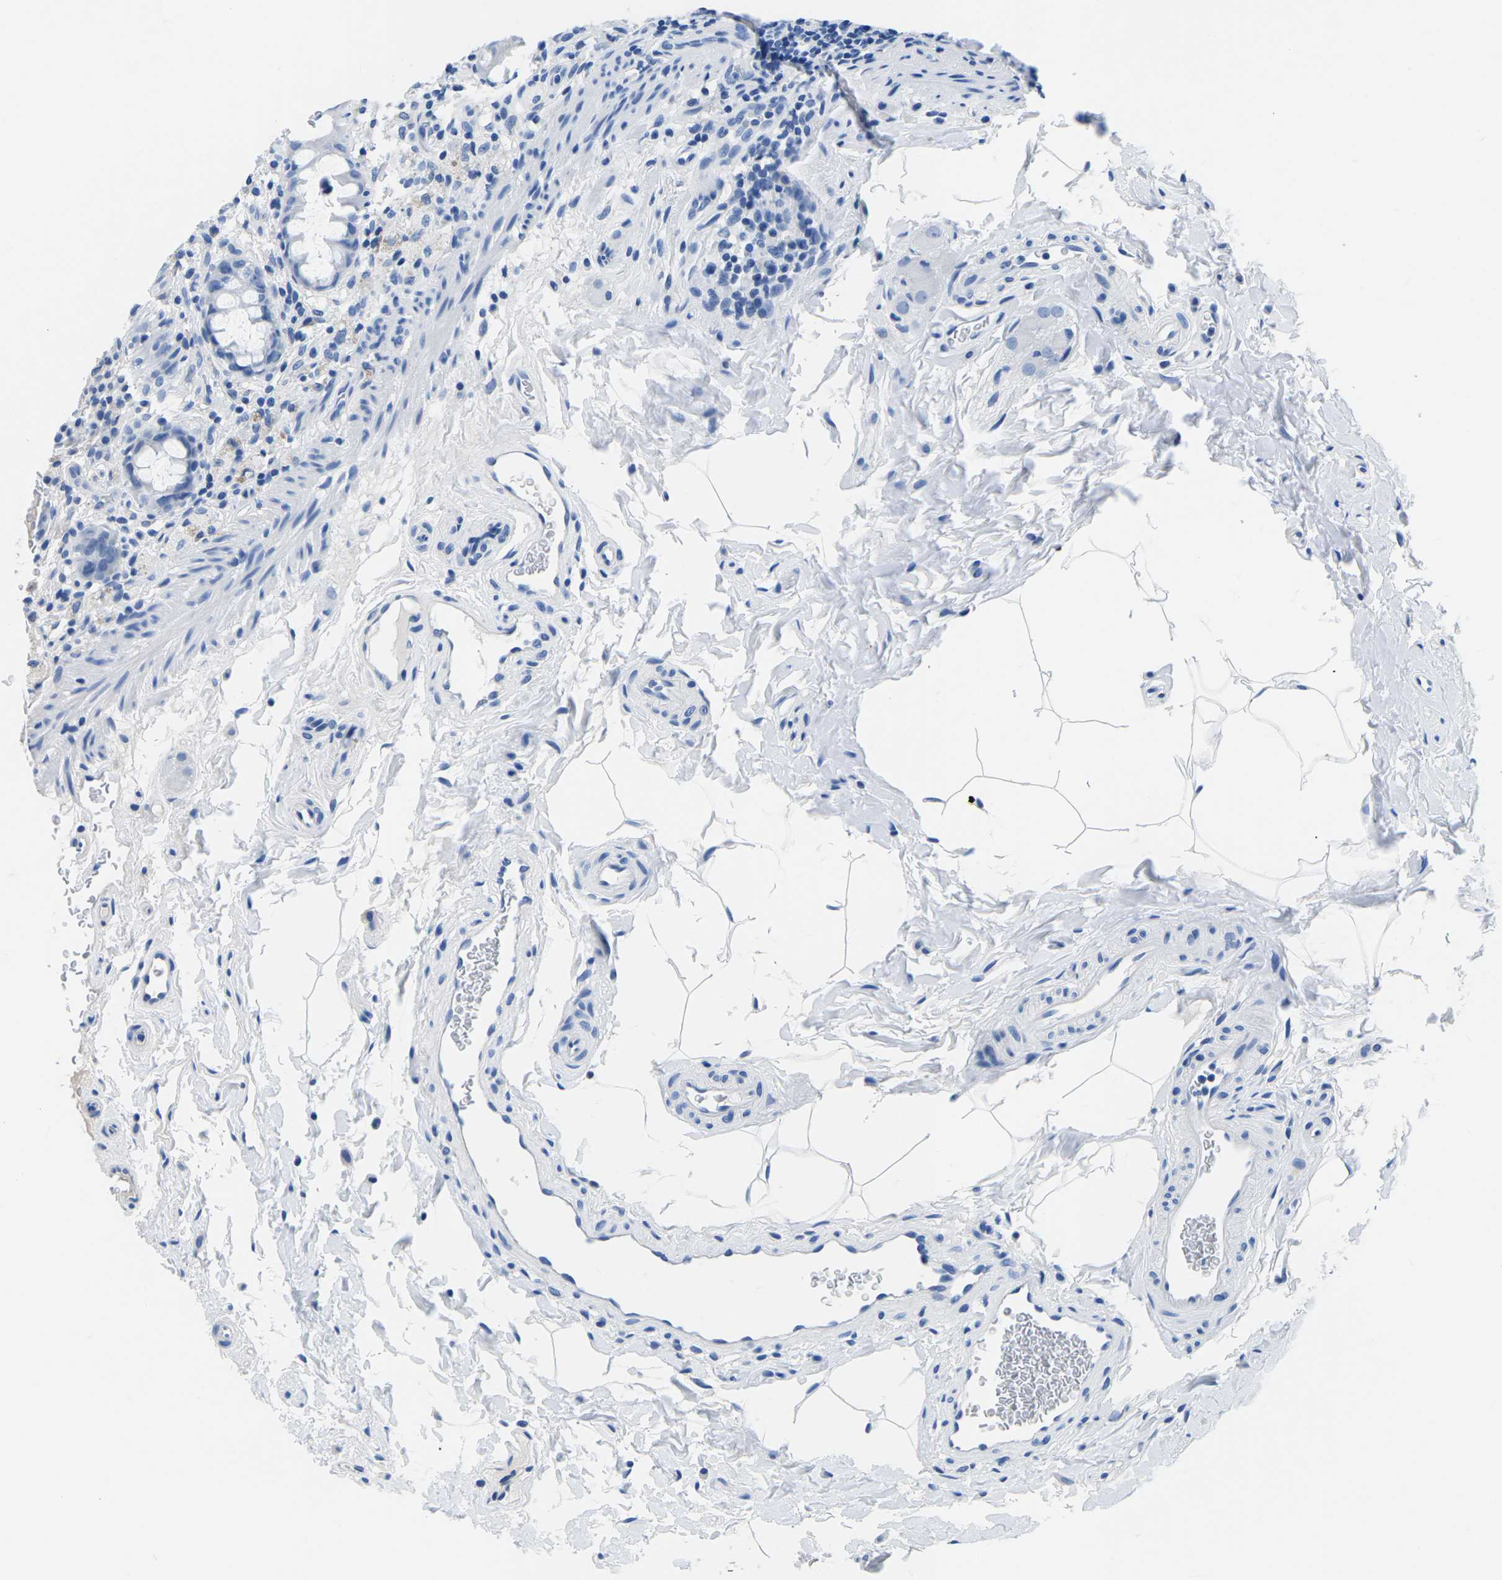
{"staining": {"intensity": "negative", "quantity": "none", "location": "none"}, "tissue": "rectum", "cell_type": "Glandular cells", "image_type": "normal", "snomed": [{"axis": "morphology", "description": "Normal tissue, NOS"}, {"axis": "topography", "description": "Rectum"}], "caption": "This is an IHC histopathology image of benign human rectum. There is no expression in glandular cells.", "gene": "CYP1A2", "patient": {"sex": "male", "age": 44}}